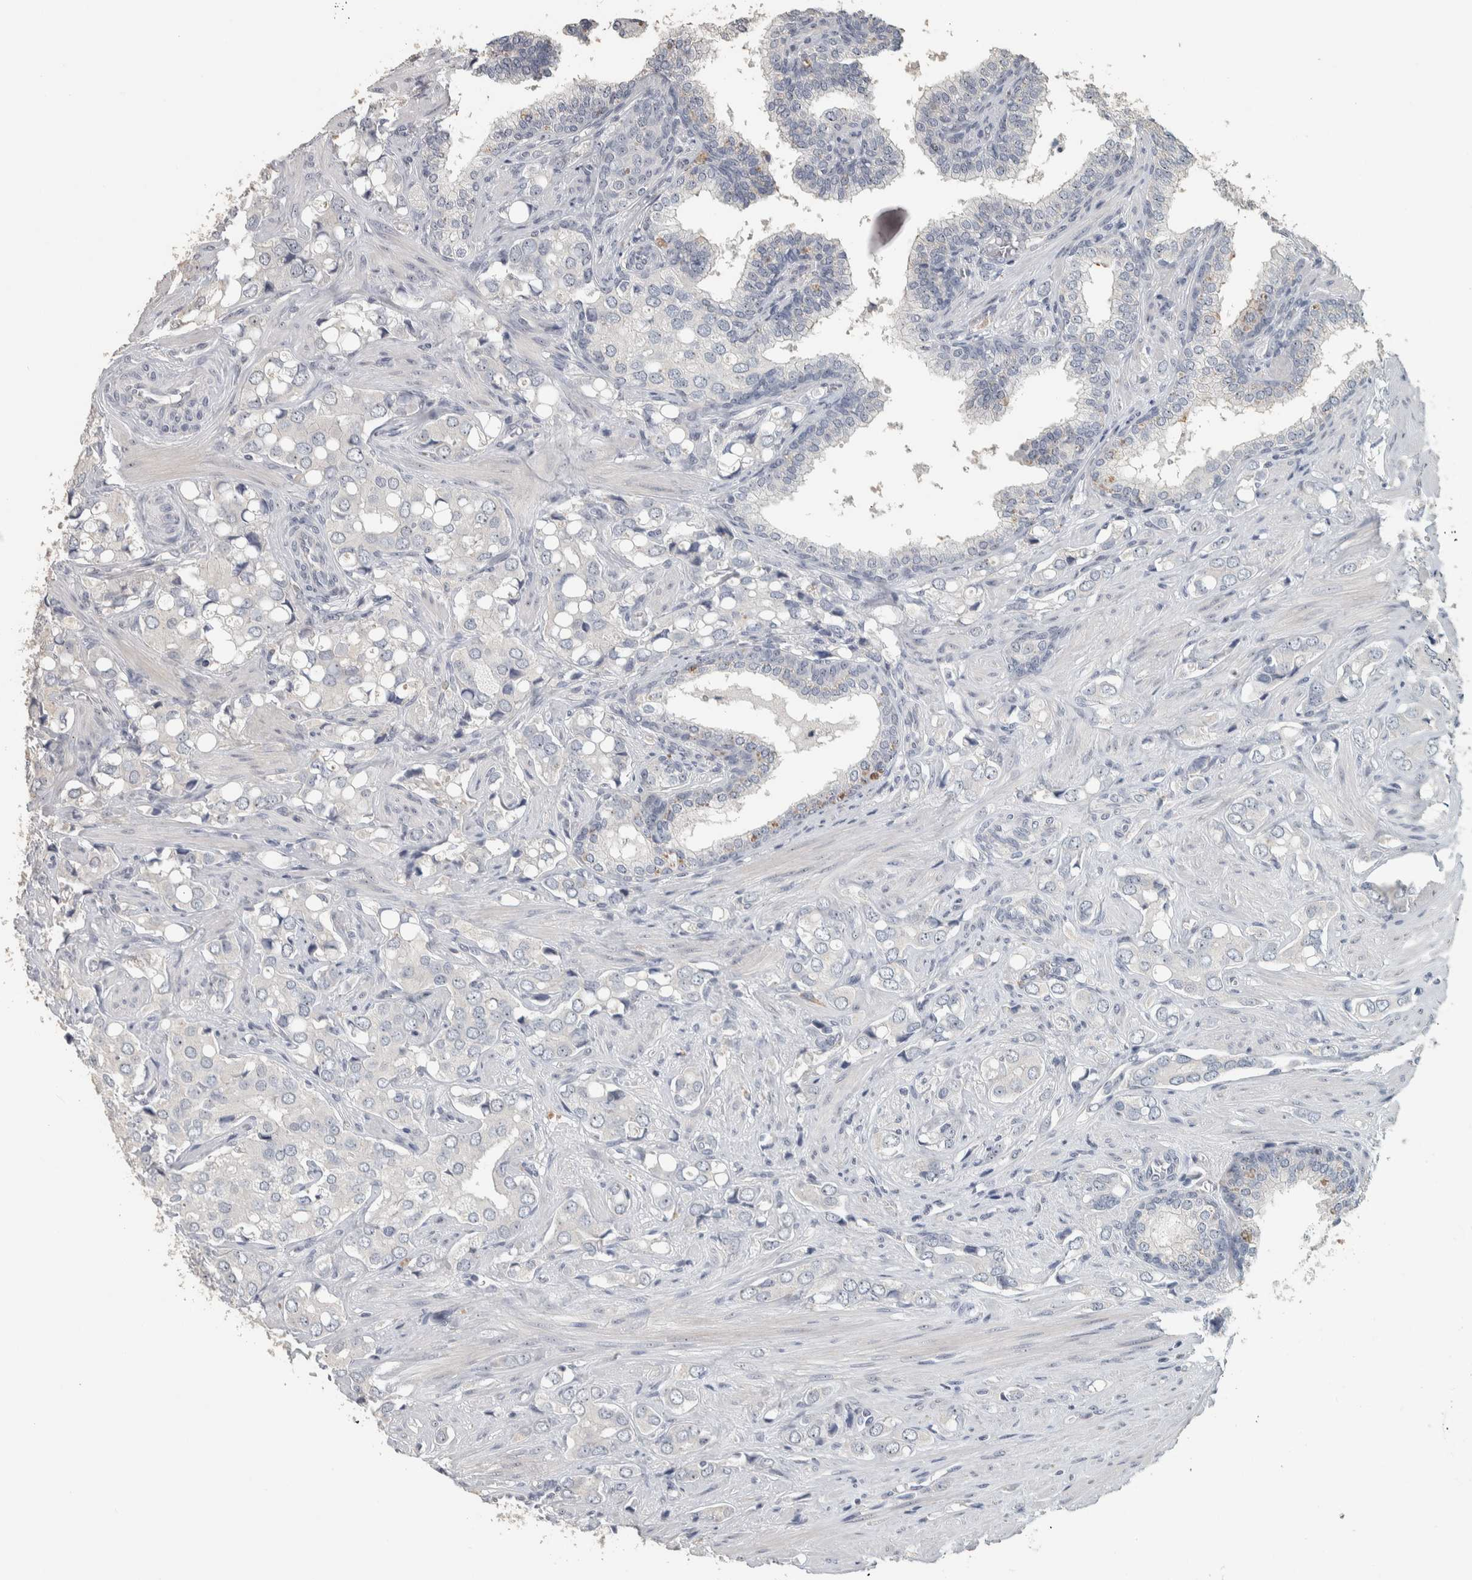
{"staining": {"intensity": "negative", "quantity": "none", "location": "none"}, "tissue": "prostate cancer", "cell_type": "Tumor cells", "image_type": "cancer", "snomed": [{"axis": "morphology", "description": "Adenocarcinoma, High grade"}, {"axis": "topography", "description": "Prostate"}], "caption": "This micrograph is of high-grade adenocarcinoma (prostate) stained with IHC to label a protein in brown with the nuclei are counter-stained blue. There is no positivity in tumor cells.", "gene": "DCAF10", "patient": {"sex": "male", "age": 52}}